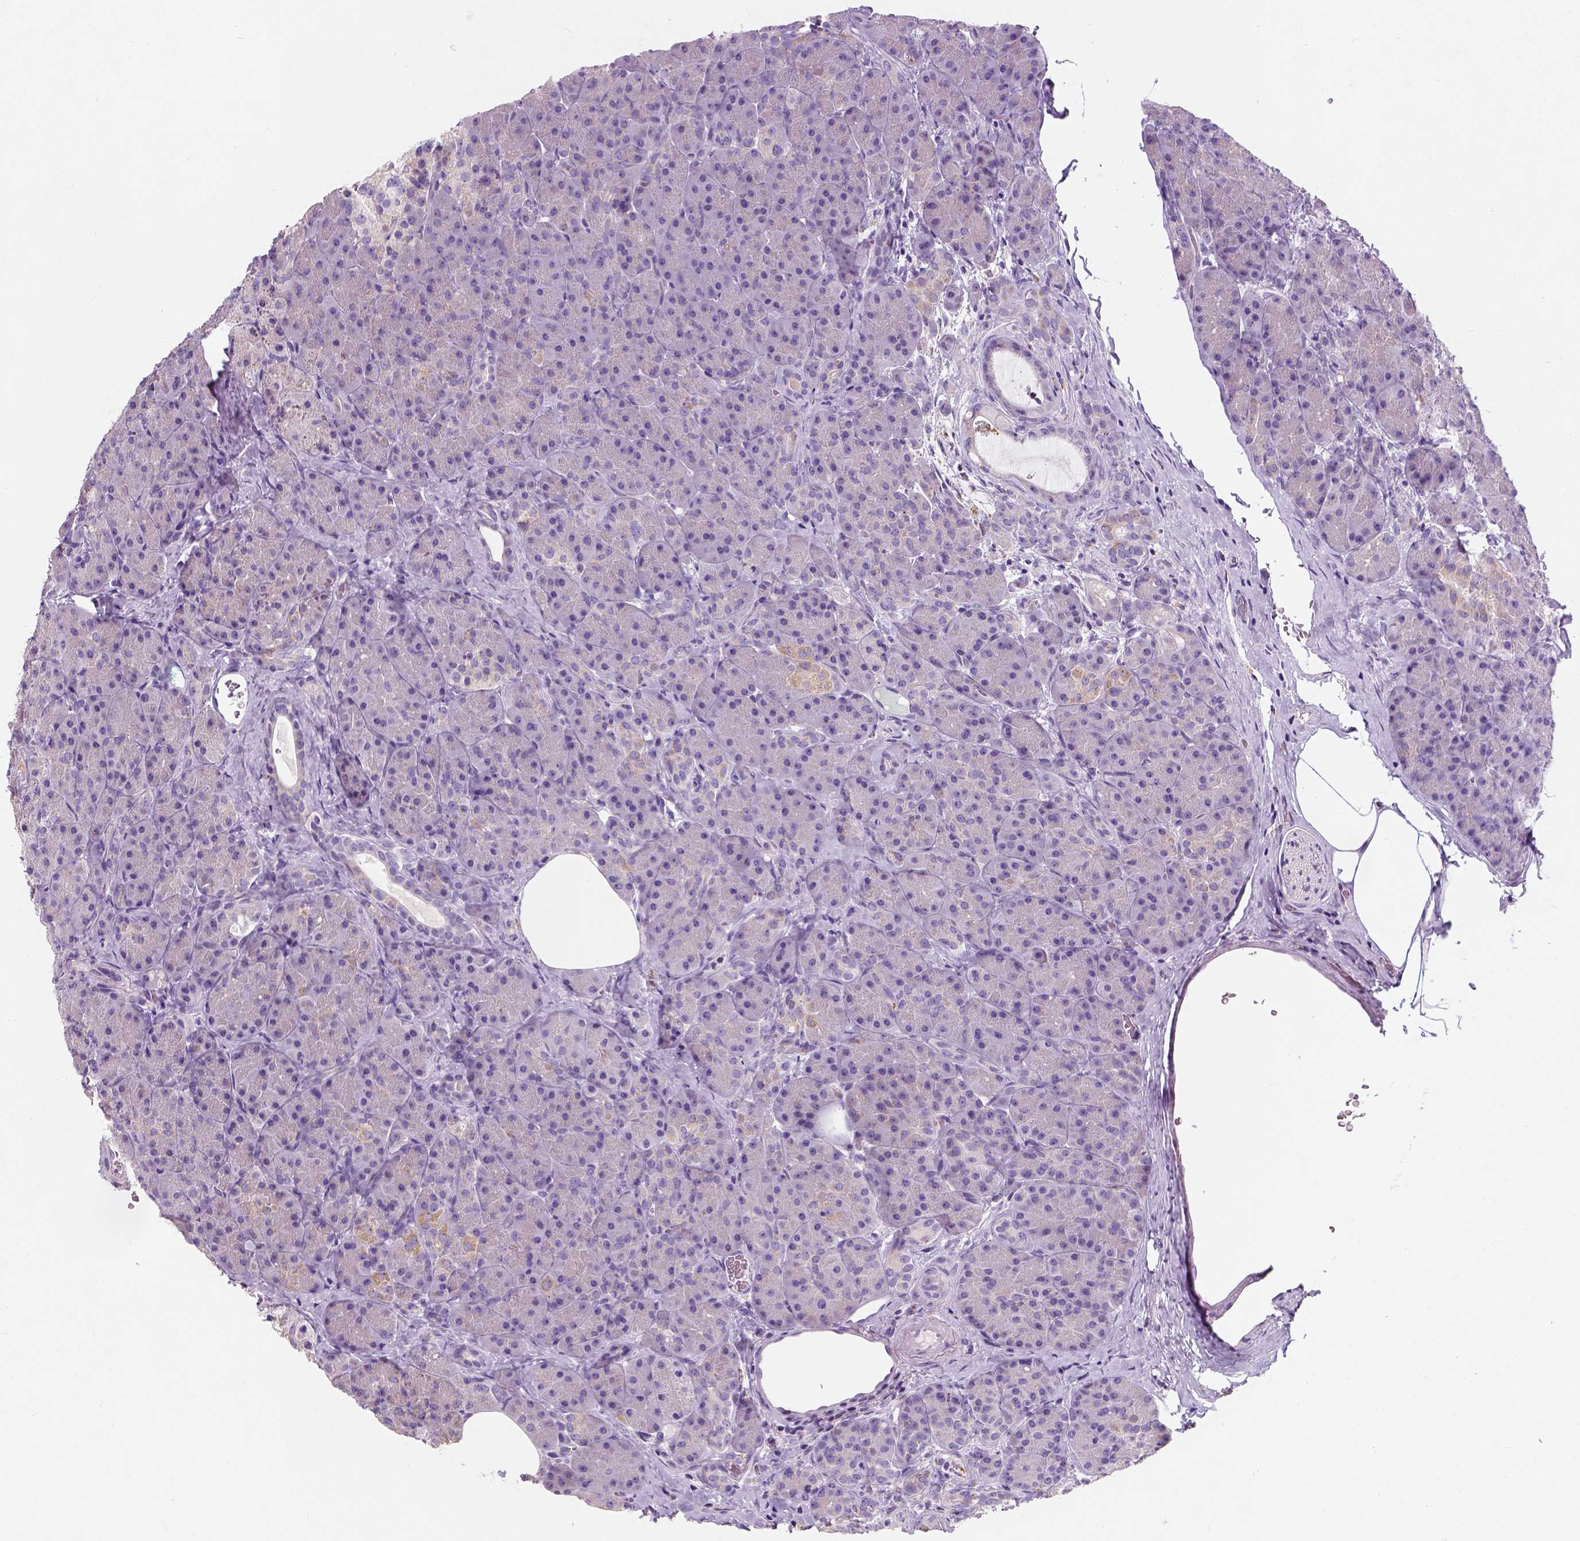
{"staining": {"intensity": "negative", "quantity": "none", "location": "none"}, "tissue": "pancreas", "cell_type": "Exocrine glandular cells", "image_type": "normal", "snomed": [{"axis": "morphology", "description": "Normal tissue, NOS"}, {"axis": "topography", "description": "Pancreas"}], "caption": "Unremarkable pancreas was stained to show a protein in brown. There is no significant expression in exocrine glandular cells.", "gene": "CHODL", "patient": {"sex": "male", "age": 57}}